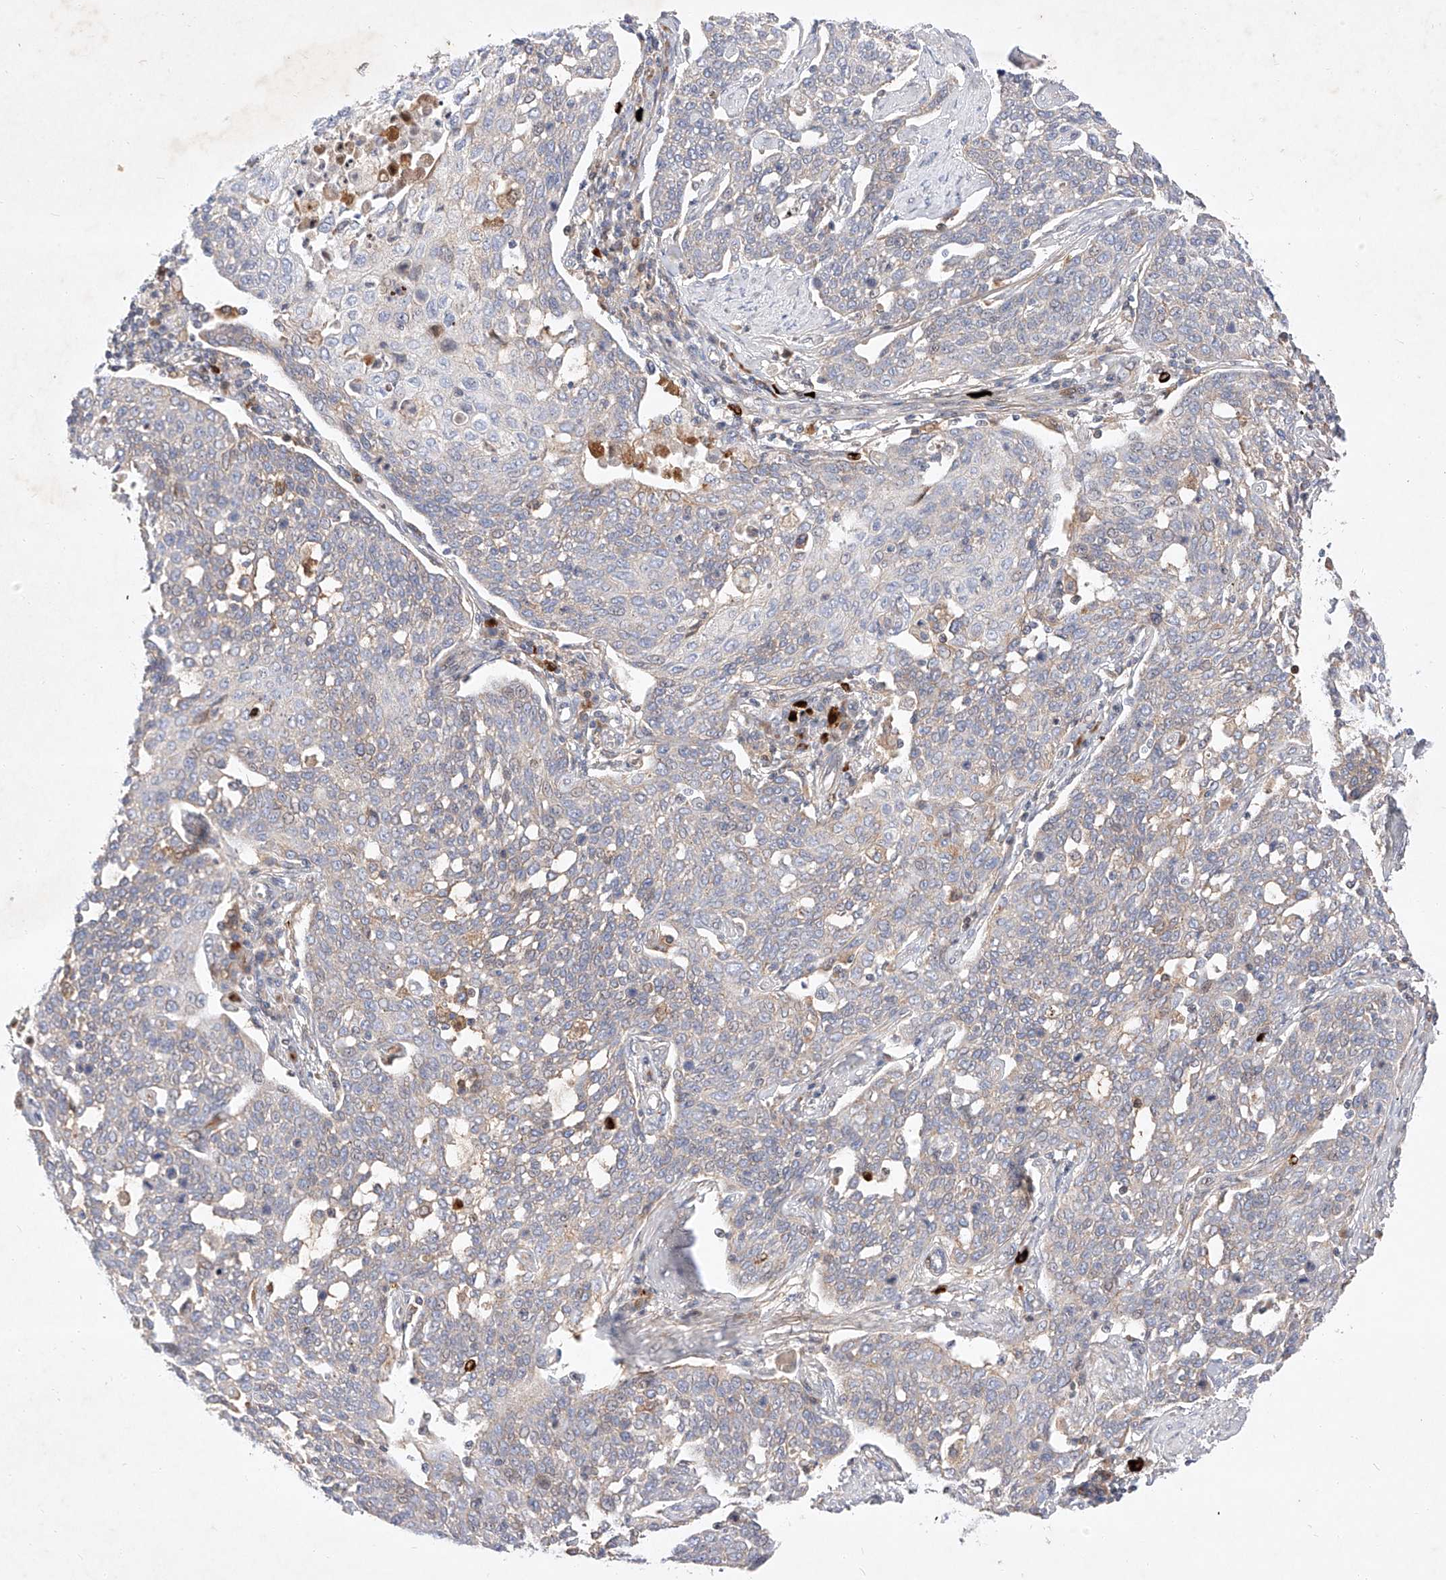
{"staining": {"intensity": "weak", "quantity": "<25%", "location": "cytoplasmic/membranous"}, "tissue": "cervical cancer", "cell_type": "Tumor cells", "image_type": "cancer", "snomed": [{"axis": "morphology", "description": "Squamous cell carcinoma, NOS"}, {"axis": "topography", "description": "Cervix"}], "caption": "Squamous cell carcinoma (cervical) stained for a protein using immunohistochemistry demonstrates no positivity tumor cells.", "gene": "OSGEPL1", "patient": {"sex": "female", "age": 34}}